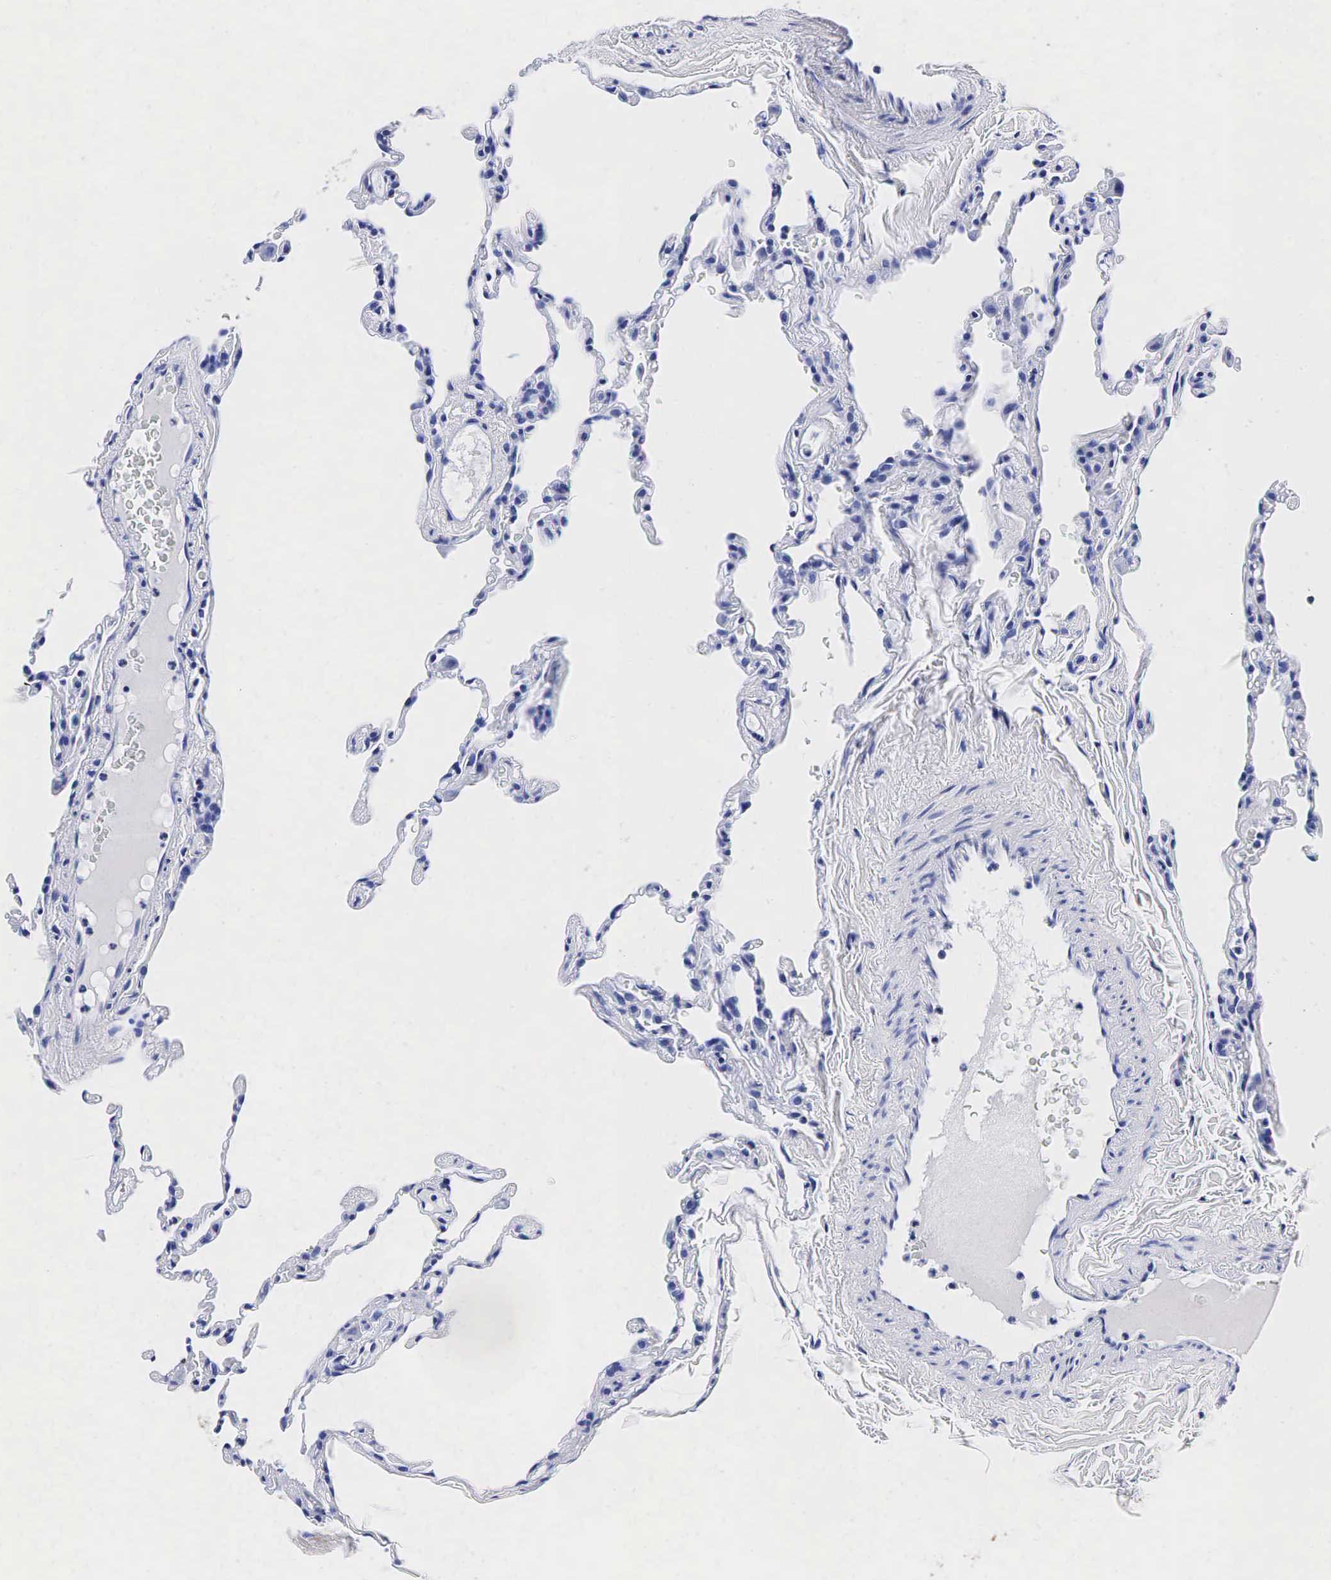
{"staining": {"intensity": "negative", "quantity": "none", "location": "none"}, "tissue": "lung", "cell_type": "Alveolar cells", "image_type": "normal", "snomed": [{"axis": "morphology", "description": "Normal tissue, NOS"}, {"axis": "topography", "description": "Lung"}], "caption": "Human lung stained for a protein using IHC demonstrates no positivity in alveolar cells.", "gene": "ACP3", "patient": {"sex": "female", "age": 61}}